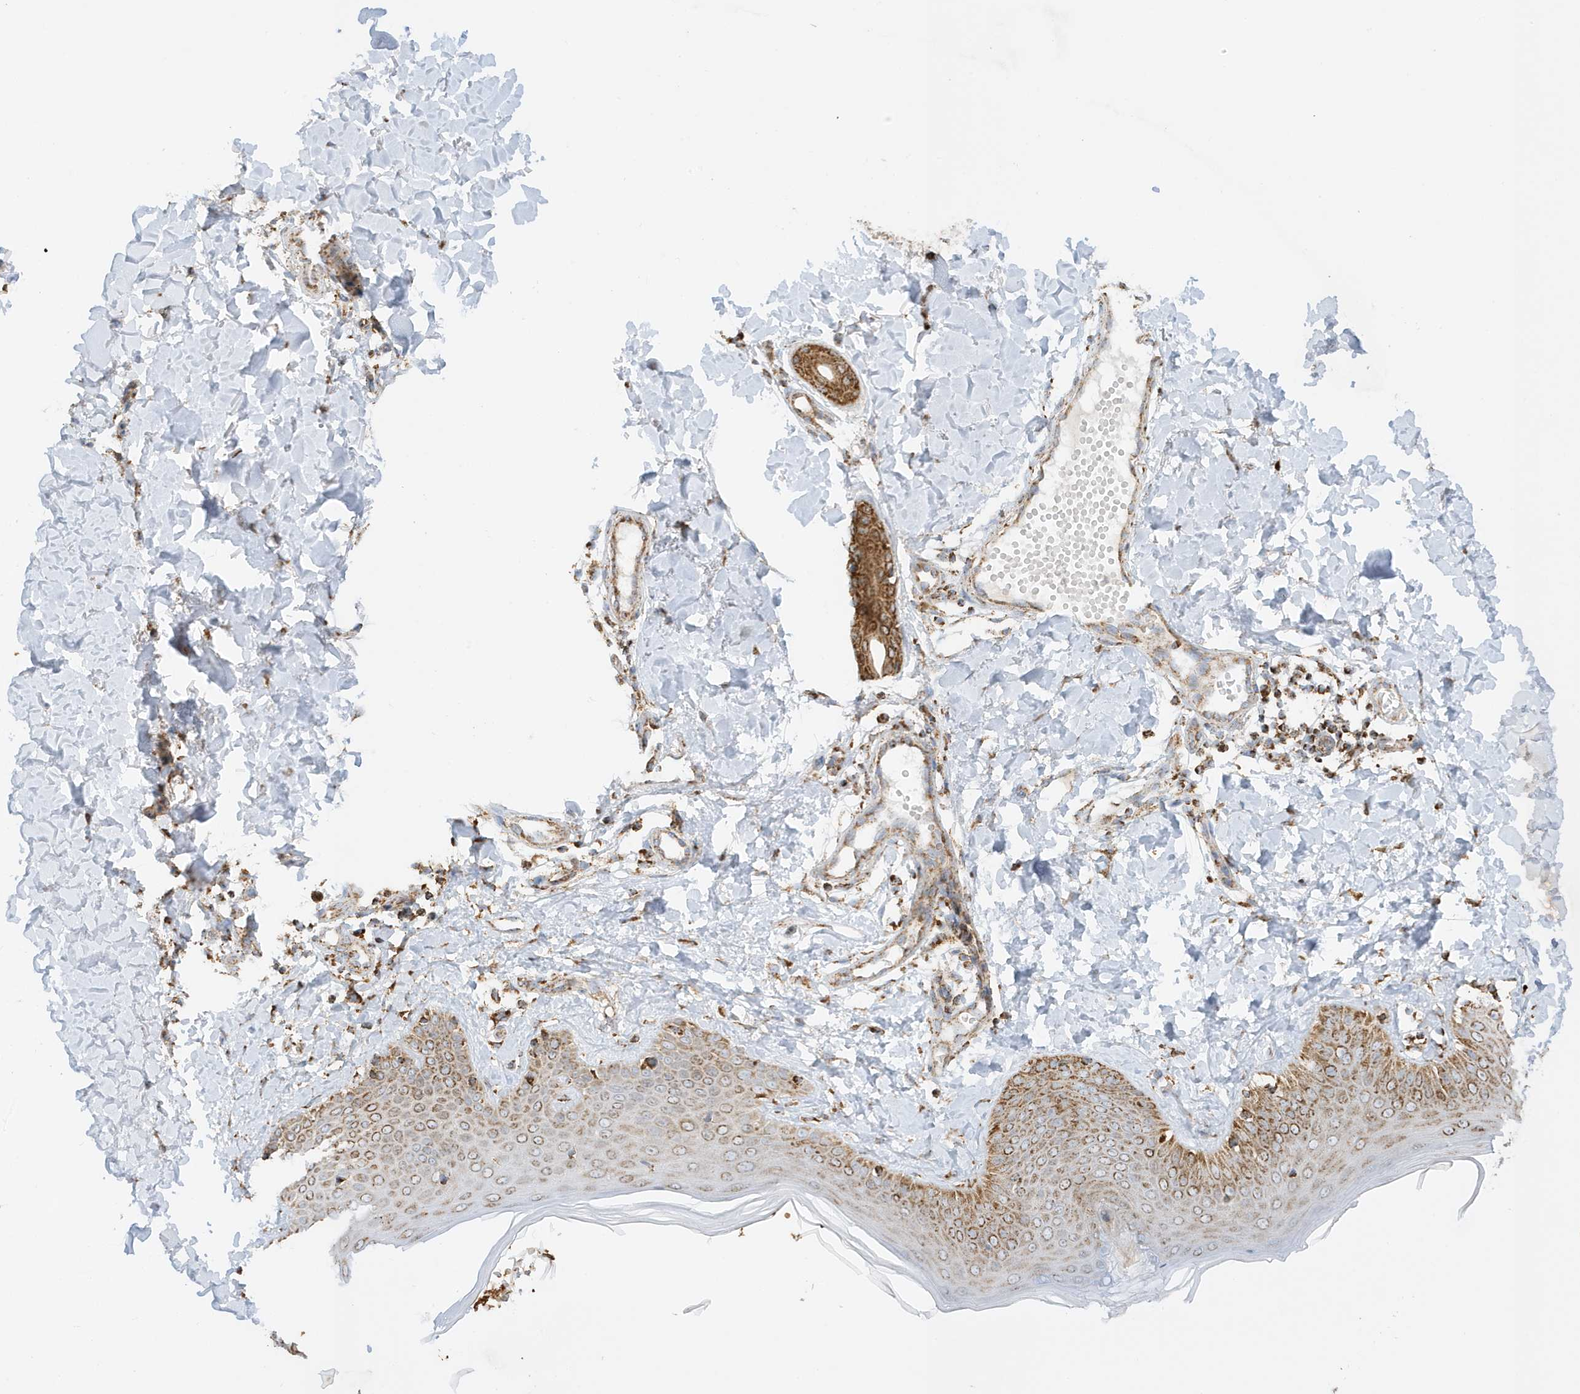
{"staining": {"intensity": "moderate", "quantity": ">75%", "location": "cytoplasmic/membranous"}, "tissue": "skin", "cell_type": "Fibroblasts", "image_type": "normal", "snomed": [{"axis": "morphology", "description": "Normal tissue, NOS"}, {"axis": "topography", "description": "Skin"}], "caption": "A brown stain labels moderate cytoplasmic/membranous expression of a protein in fibroblasts of normal human skin. The protein of interest is stained brown, and the nuclei are stained in blue (DAB IHC with brightfield microscopy, high magnification).", "gene": "ATP5ME", "patient": {"sex": "male", "age": 52}}